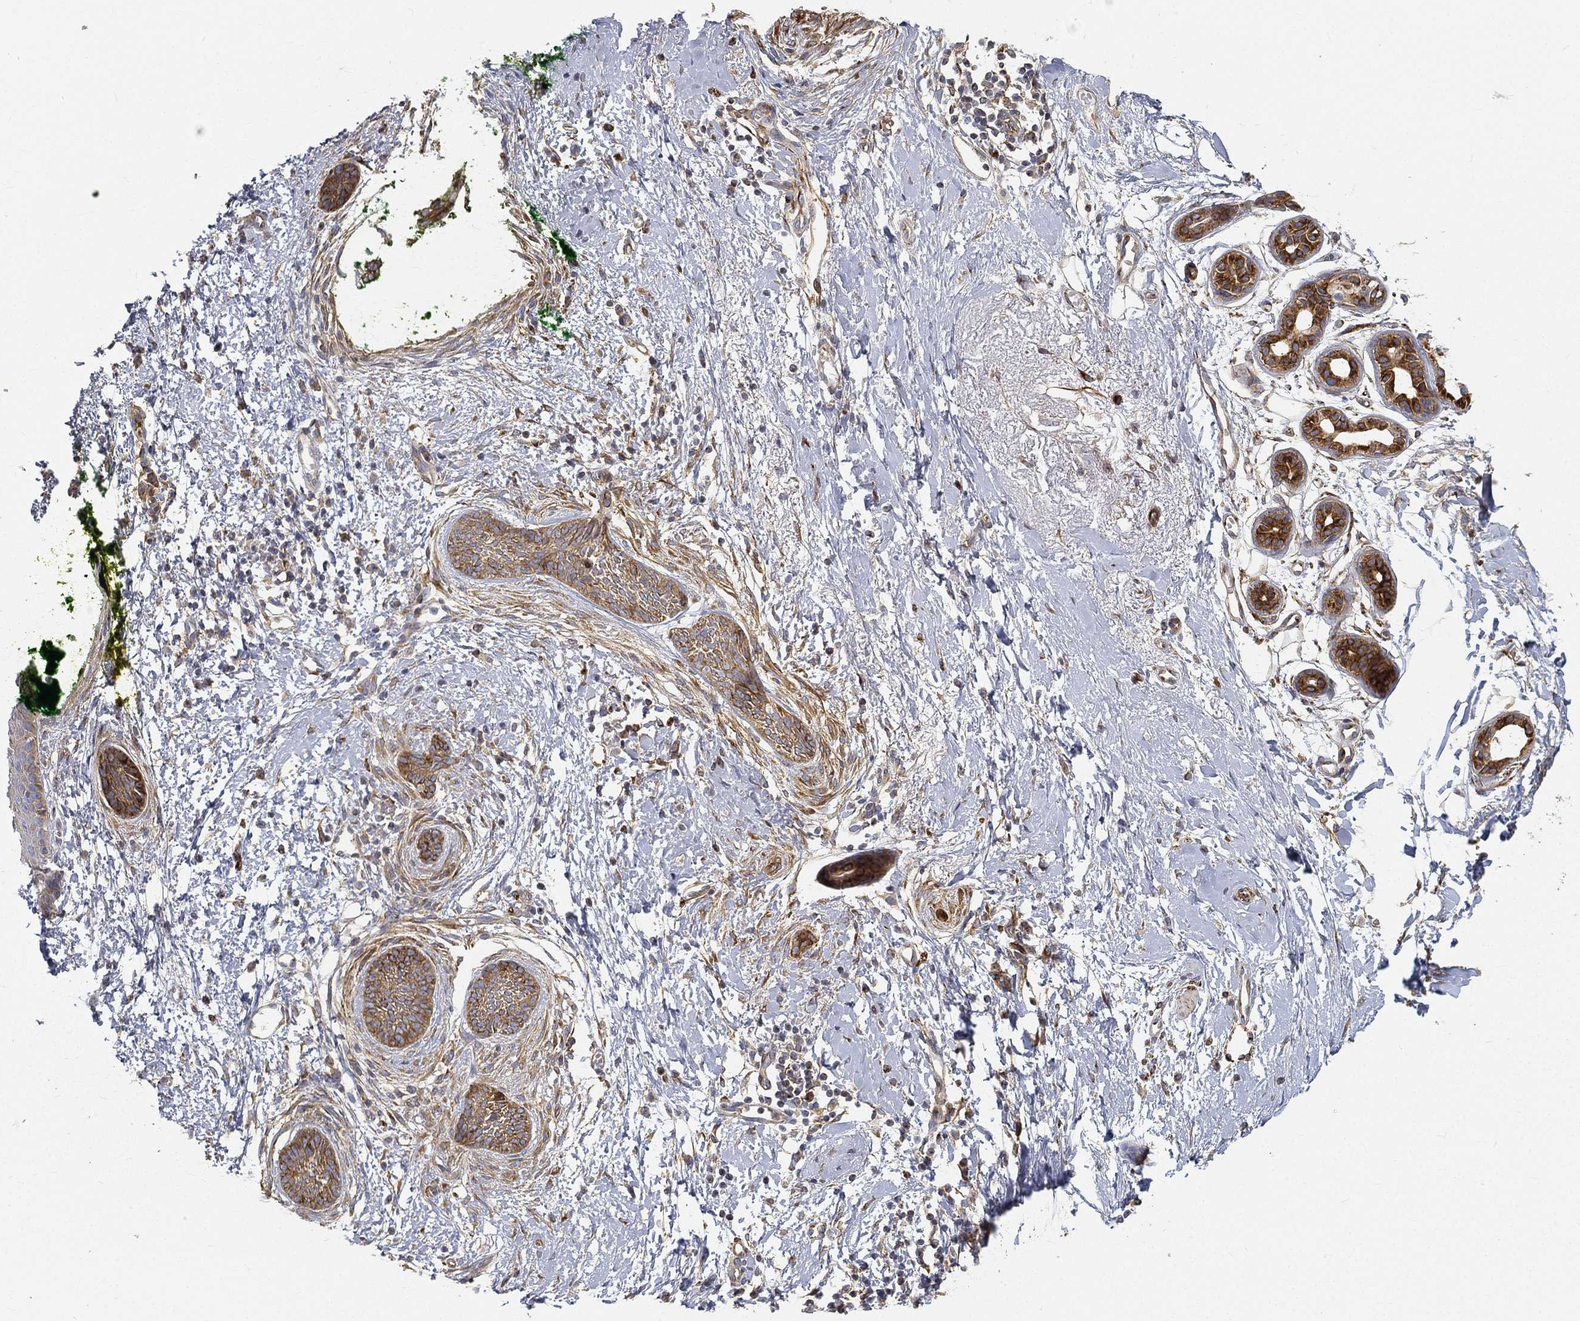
{"staining": {"intensity": "strong", "quantity": ">75%", "location": "cytoplasmic/membranous"}, "tissue": "skin cancer", "cell_type": "Tumor cells", "image_type": "cancer", "snomed": [{"axis": "morphology", "description": "Basal cell carcinoma"}, {"axis": "topography", "description": "Skin"}], "caption": "The micrograph shows immunohistochemical staining of skin basal cell carcinoma. There is strong cytoplasmic/membranous expression is seen in approximately >75% of tumor cells. (DAB IHC, brown staining for protein, blue staining for nuclei).", "gene": "TMEM25", "patient": {"sex": "female", "age": 65}}